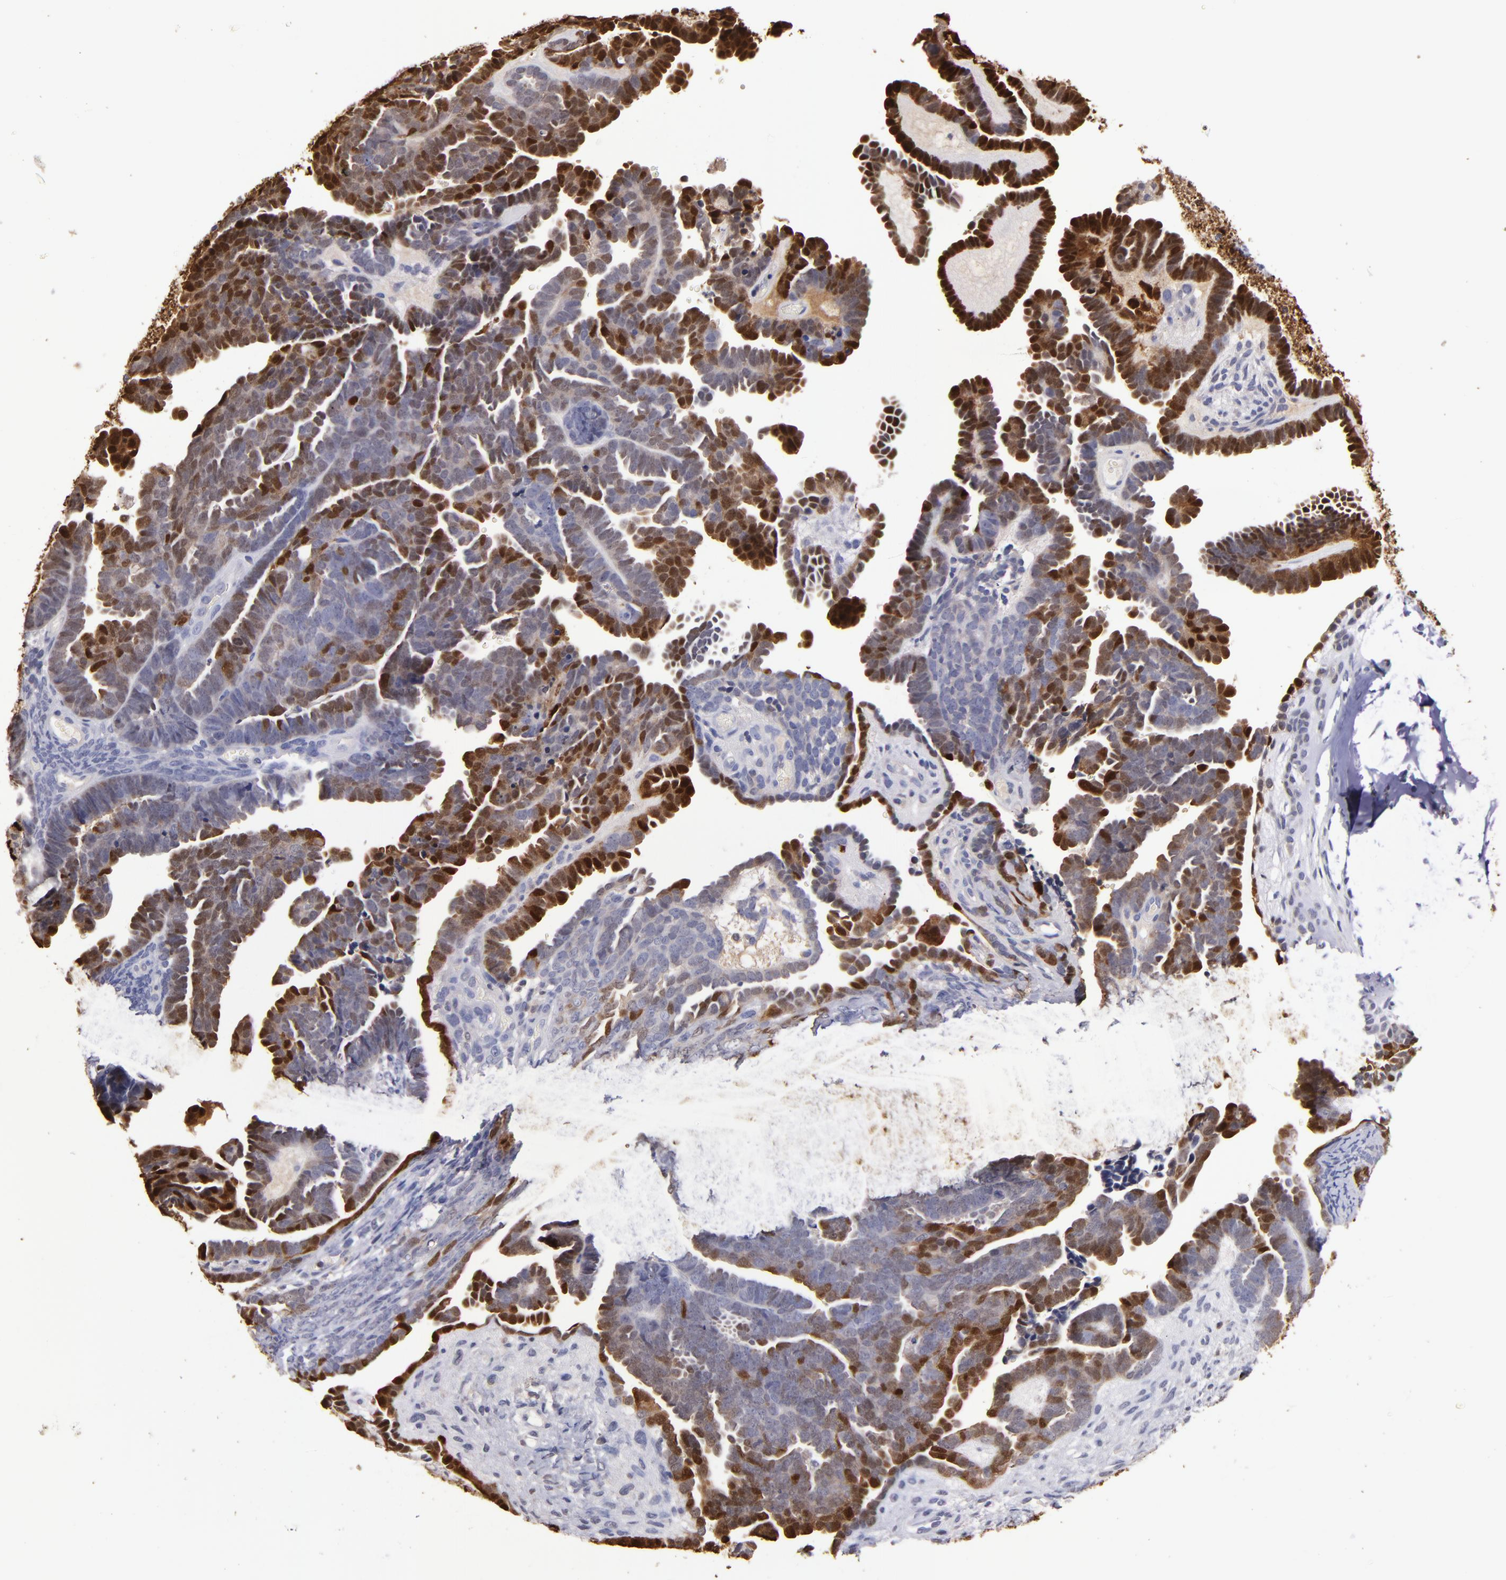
{"staining": {"intensity": "strong", "quantity": "25%-75%", "location": "cytoplasmic/membranous,nuclear"}, "tissue": "endometrial cancer", "cell_type": "Tumor cells", "image_type": "cancer", "snomed": [{"axis": "morphology", "description": "Neoplasm, malignant, NOS"}, {"axis": "topography", "description": "Endometrium"}], "caption": "Immunohistochemical staining of malignant neoplasm (endometrial) displays high levels of strong cytoplasmic/membranous and nuclear staining in approximately 25%-75% of tumor cells.", "gene": "S100A2", "patient": {"sex": "female", "age": 74}}